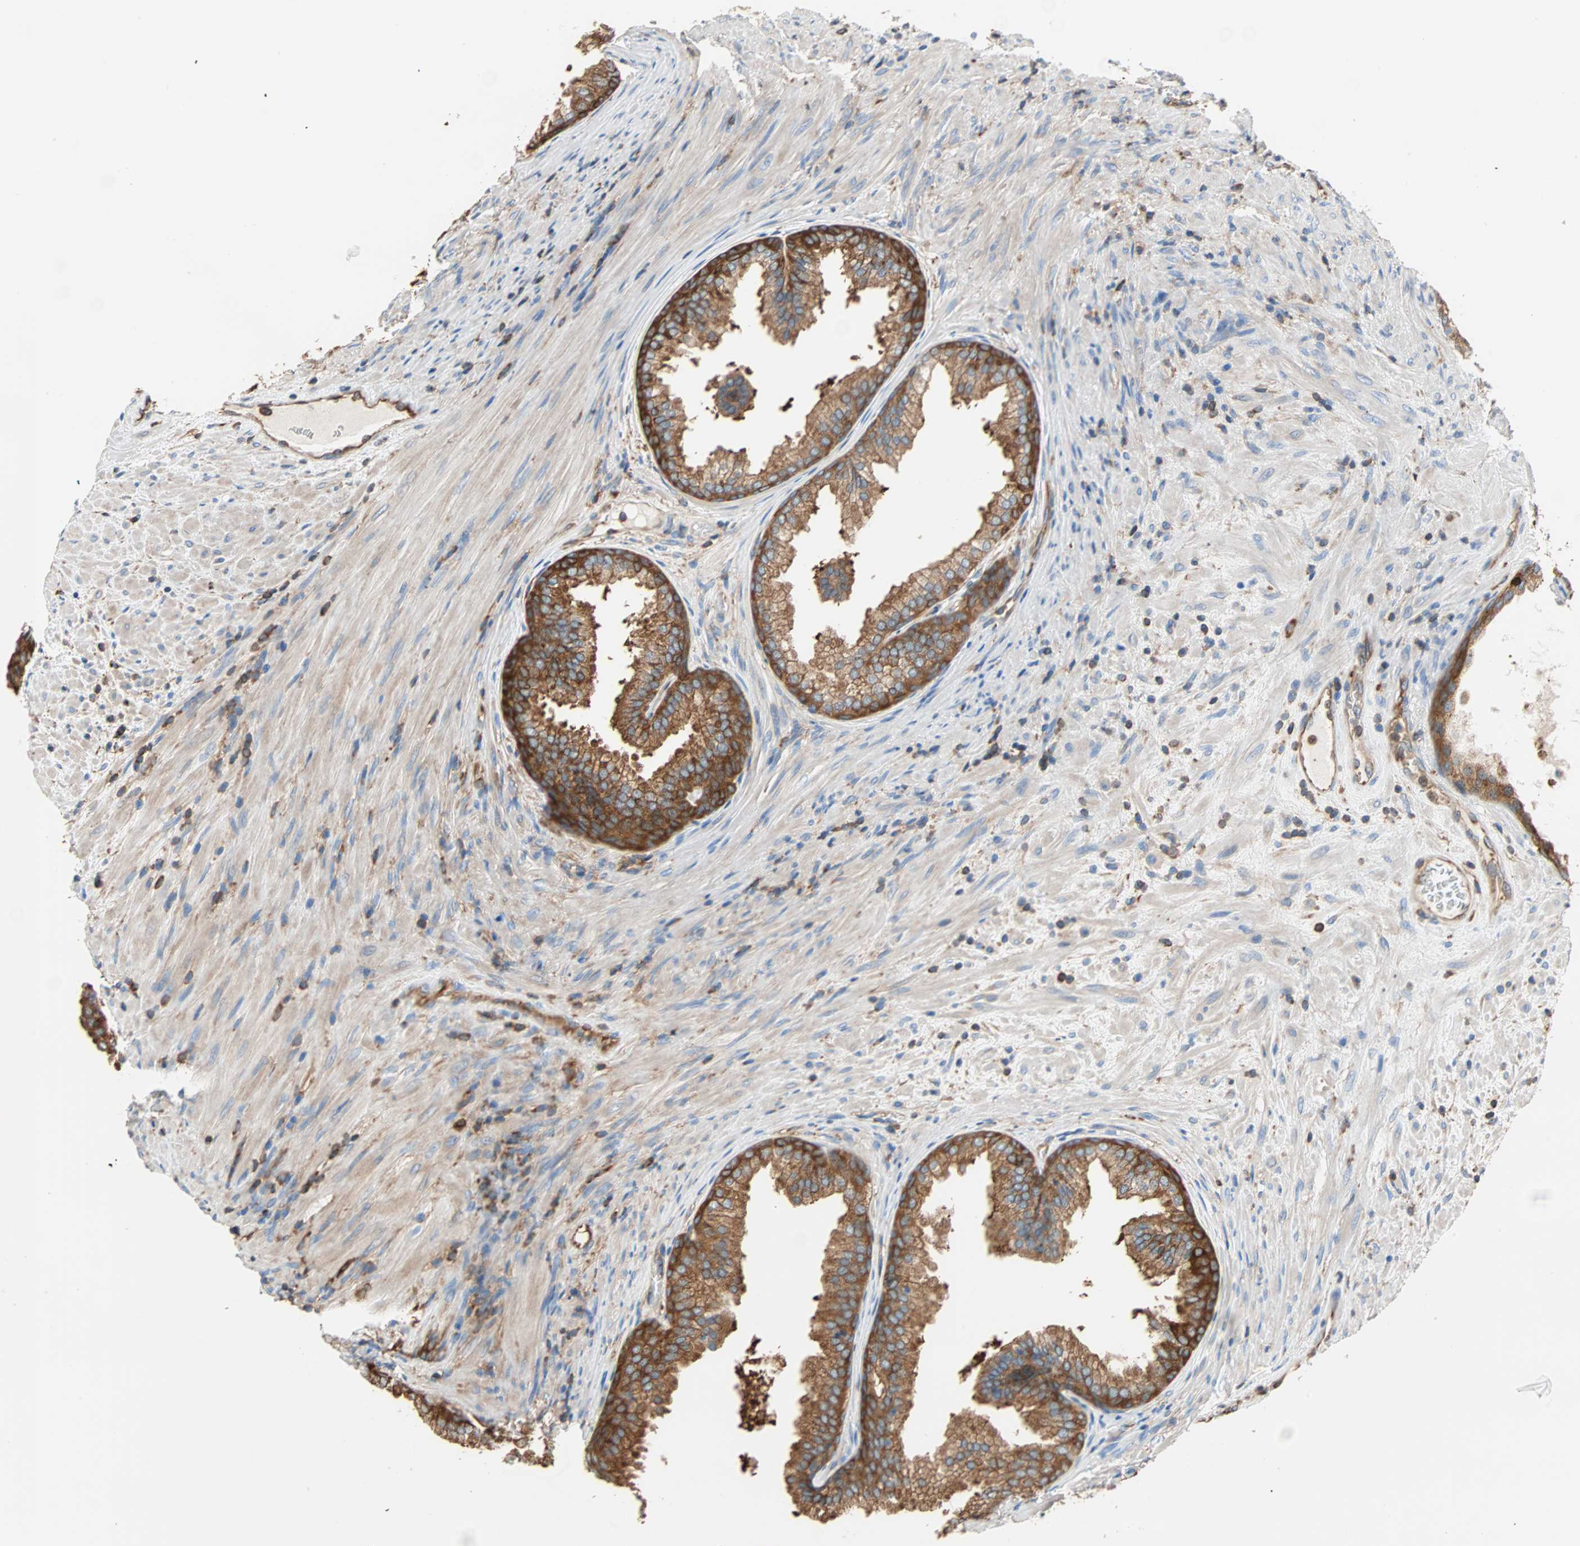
{"staining": {"intensity": "strong", "quantity": ">75%", "location": "cytoplasmic/membranous"}, "tissue": "prostate", "cell_type": "Glandular cells", "image_type": "normal", "snomed": [{"axis": "morphology", "description": "Normal tissue, NOS"}, {"axis": "topography", "description": "Prostate"}], "caption": "Immunohistochemical staining of unremarkable human prostate shows high levels of strong cytoplasmic/membranous positivity in about >75% of glandular cells.", "gene": "EEF2", "patient": {"sex": "male", "age": 76}}